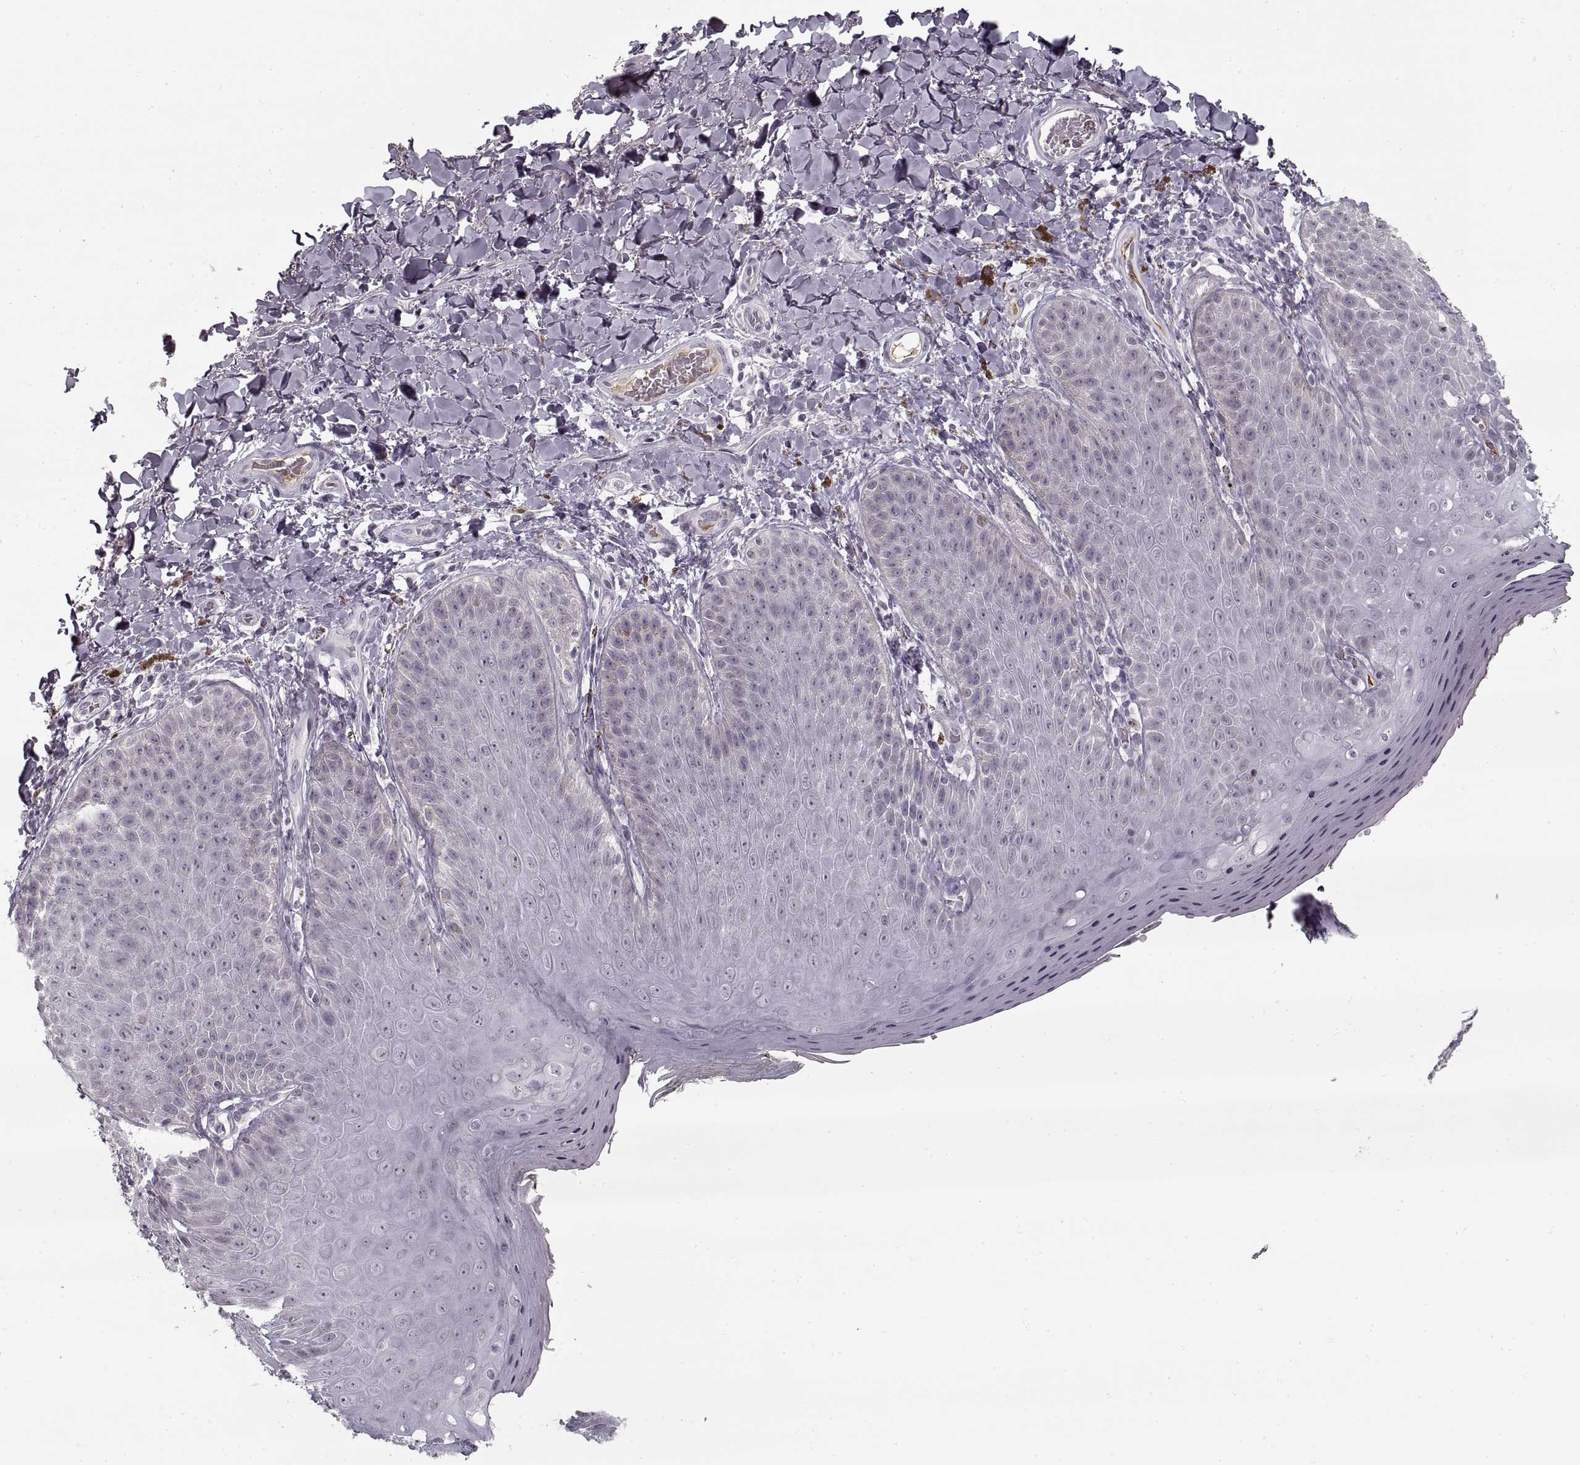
{"staining": {"intensity": "negative", "quantity": "none", "location": "none"}, "tissue": "skin", "cell_type": "Epidermal cells", "image_type": "normal", "snomed": [{"axis": "morphology", "description": "Normal tissue, NOS"}, {"axis": "topography", "description": "Anal"}], "caption": "Epidermal cells are negative for brown protein staining in unremarkable skin. (IHC, brightfield microscopy, high magnification).", "gene": "GAD2", "patient": {"sex": "male", "age": 53}}